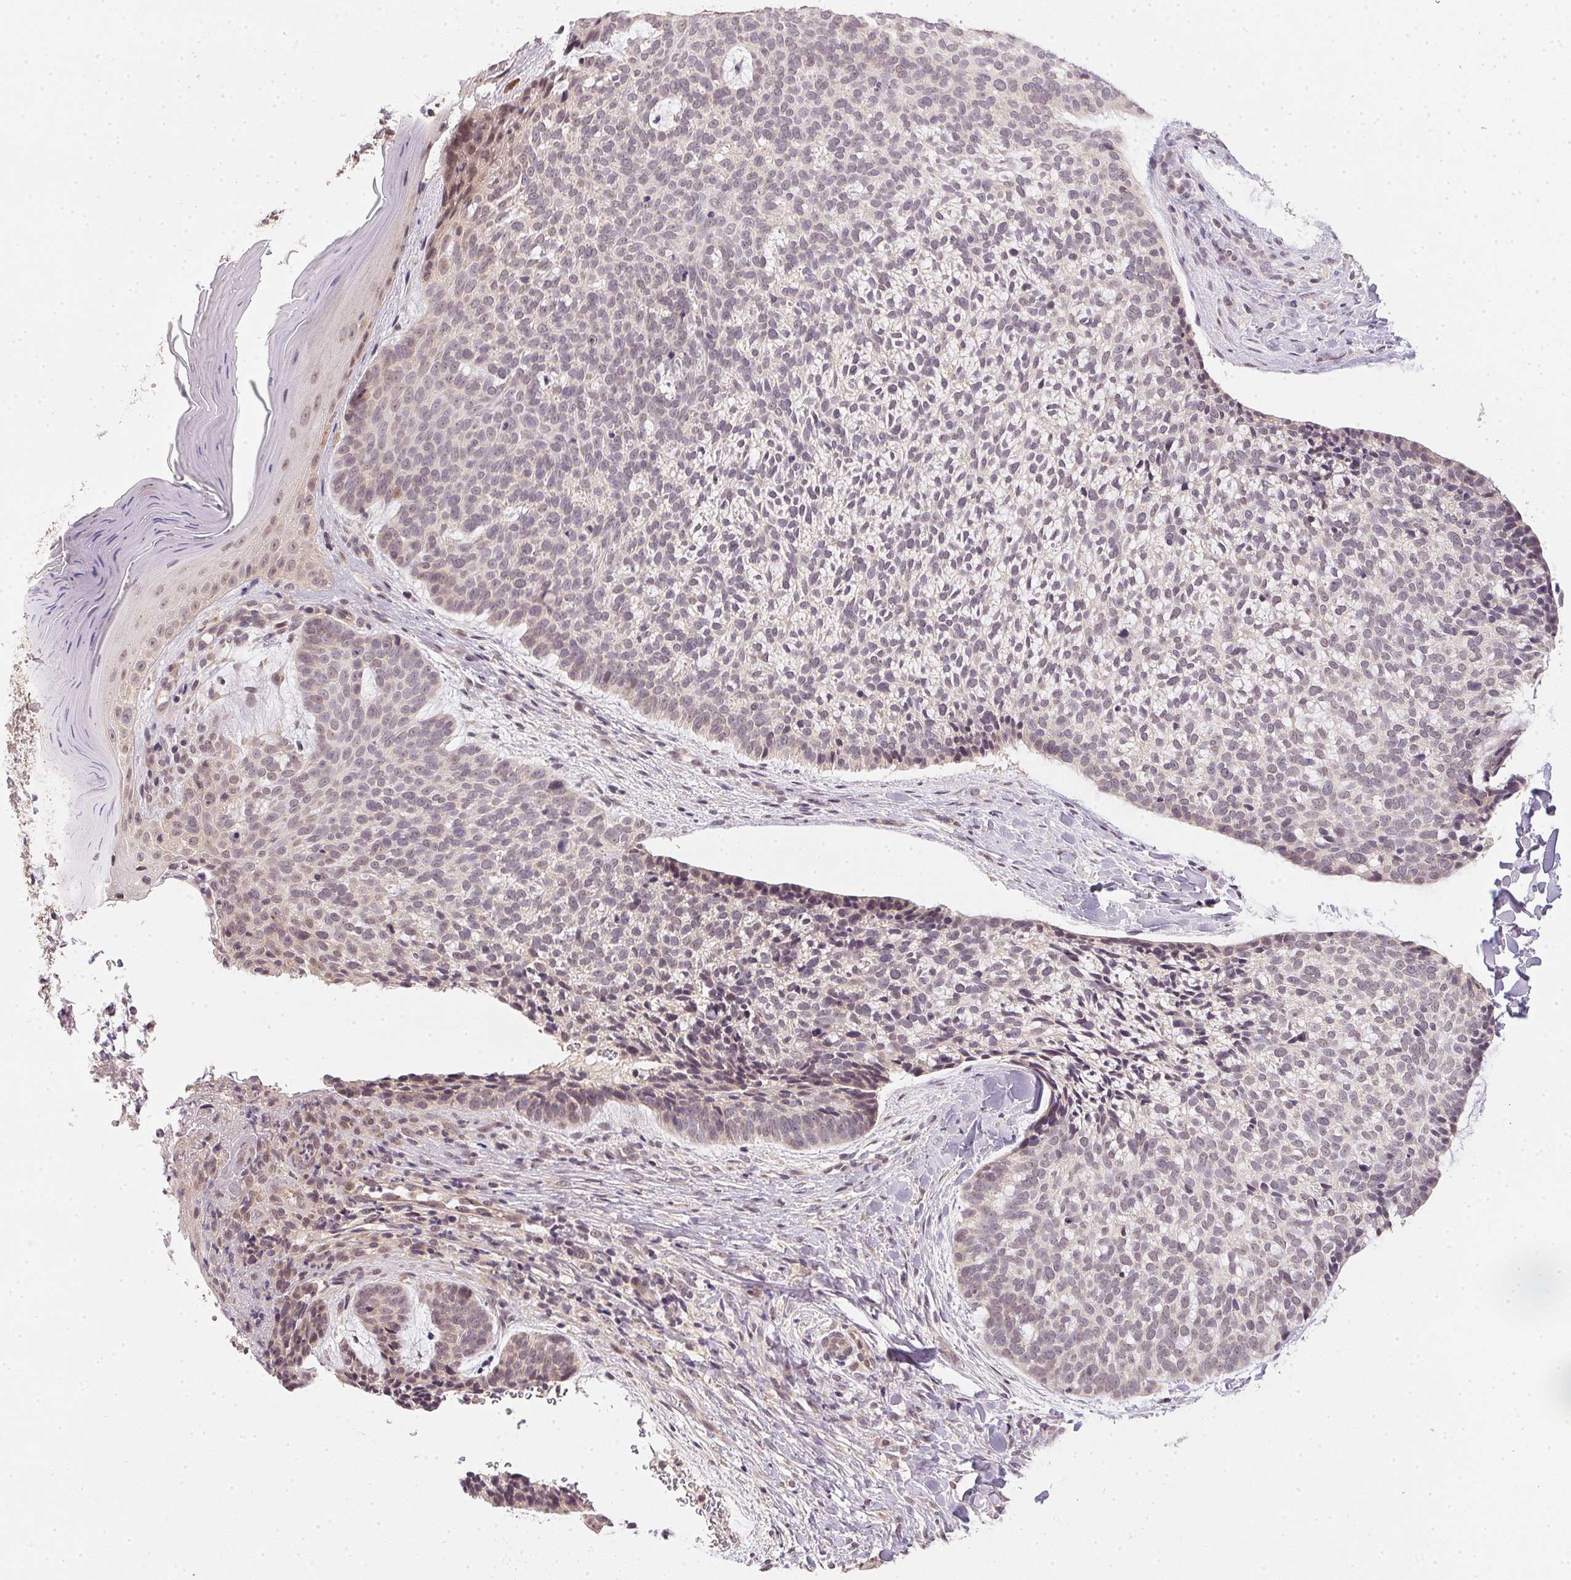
{"staining": {"intensity": "weak", "quantity": "<25%", "location": "nuclear"}, "tissue": "skin cancer", "cell_type": "Tumor cells", "image_type": "cancer", "snomed": [{"axis": "morphology", "description": "Basal cell carcinoma"}, {"axis": "topography", "description": "Skin"}], "caption": "An IHC micrograph of skin cancer (basal cell carcinoma) is shown. There is no staining in tumor cells of skin cancer (basal cell carcinoma).", "gene": "PPP4R4", "patient": {"sex": "male", "age": 64}}